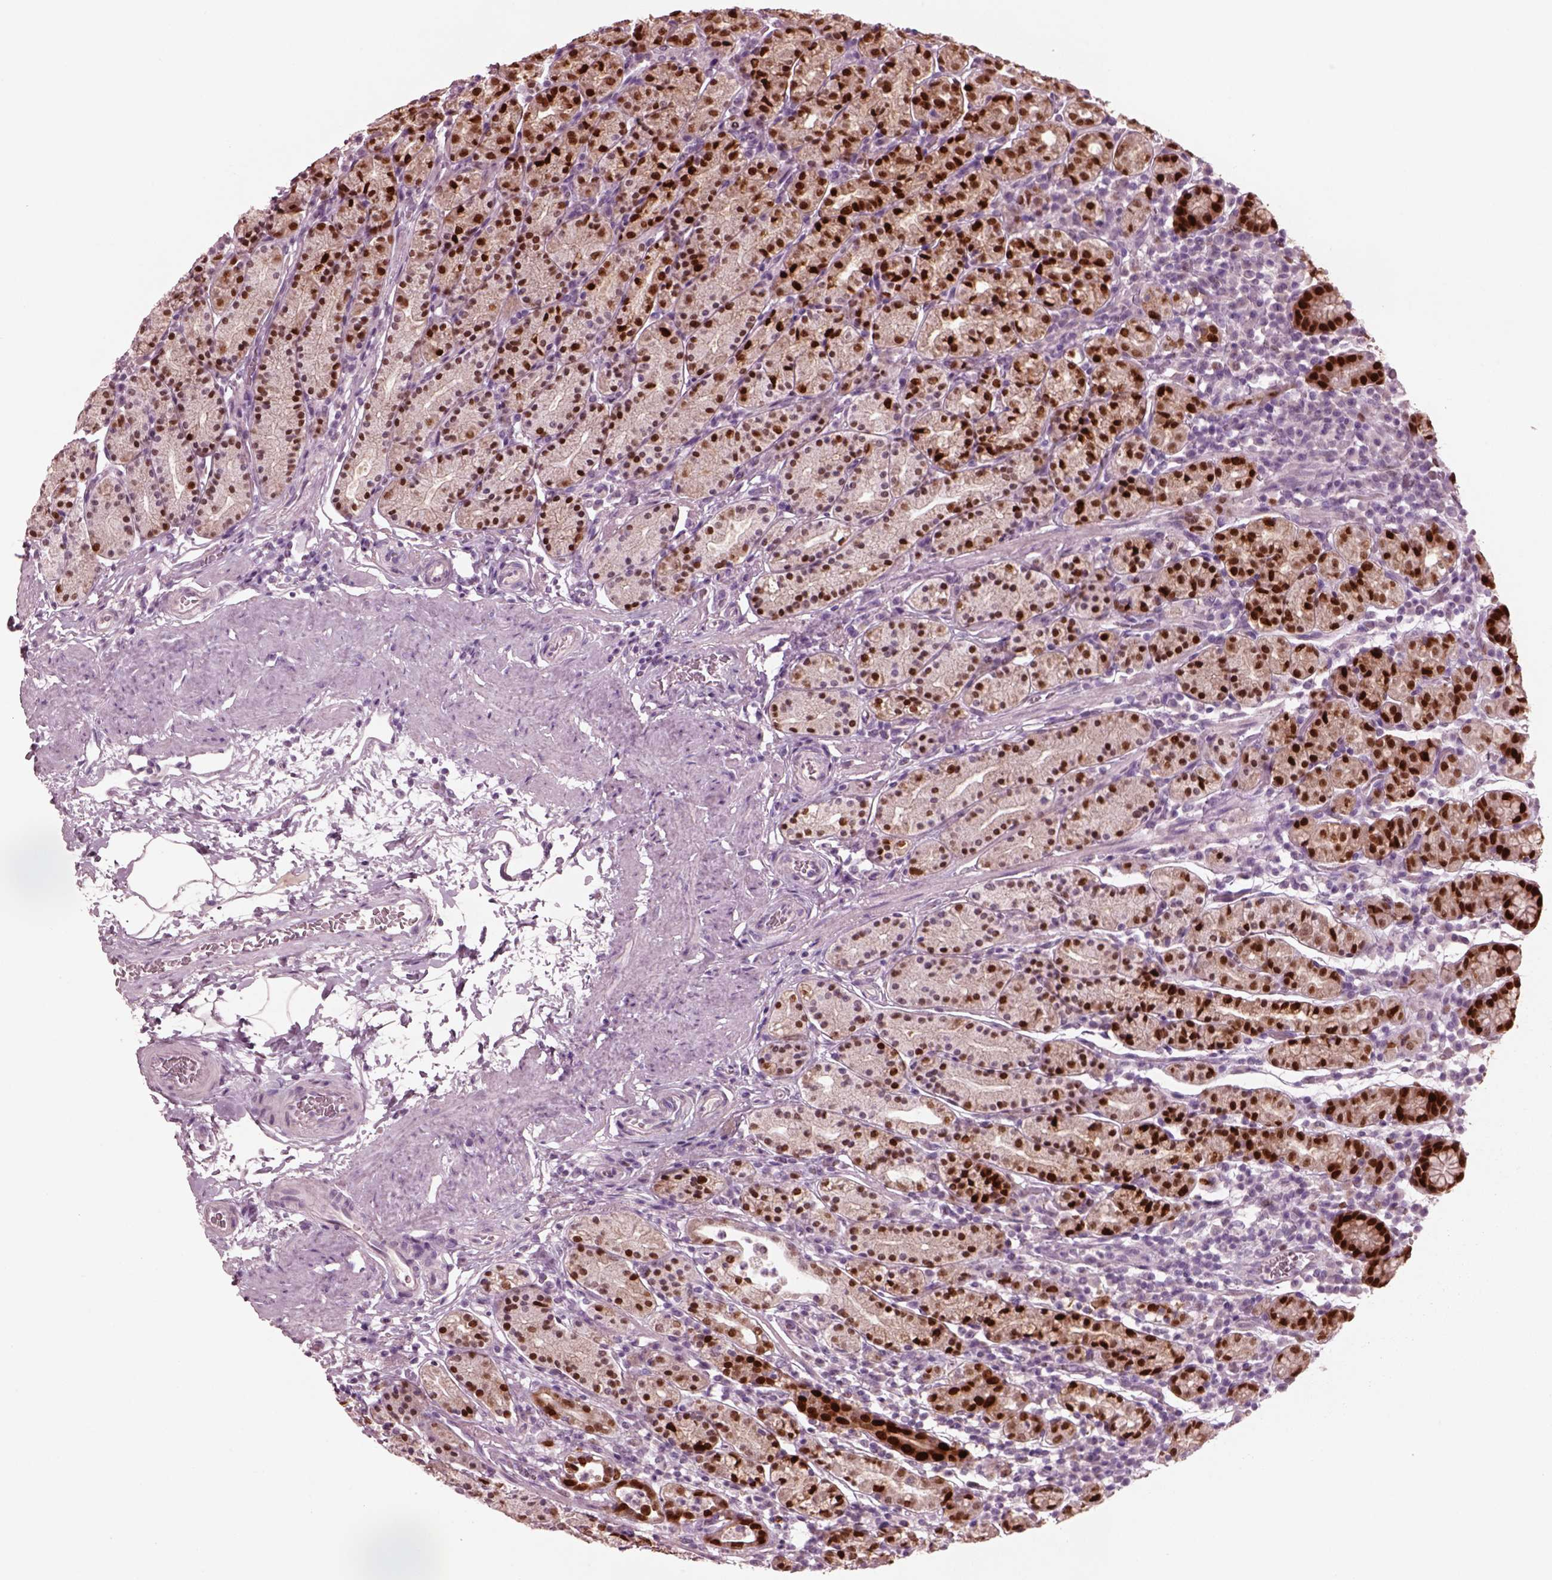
{"staining": {"intensity": "strong", "quantity": ">75%", "location": "nuclear"}, "tissue": "stomach", "cell_type": "Glandular cells", "image_type": "normal", "snomed": [{"axis": "morphology", "description": "Normal tissue, NOS"}, {"axis": "topography", "description": "Stomach, upper"}, {"axis": "topography", "description": "Stomach"}], "caption": "Normal stomach reveals strong nuclear positivity in approximately >75% of glandular cells.", "gene": "SOX9", "patient": {"sex": "male", "age": 62}}